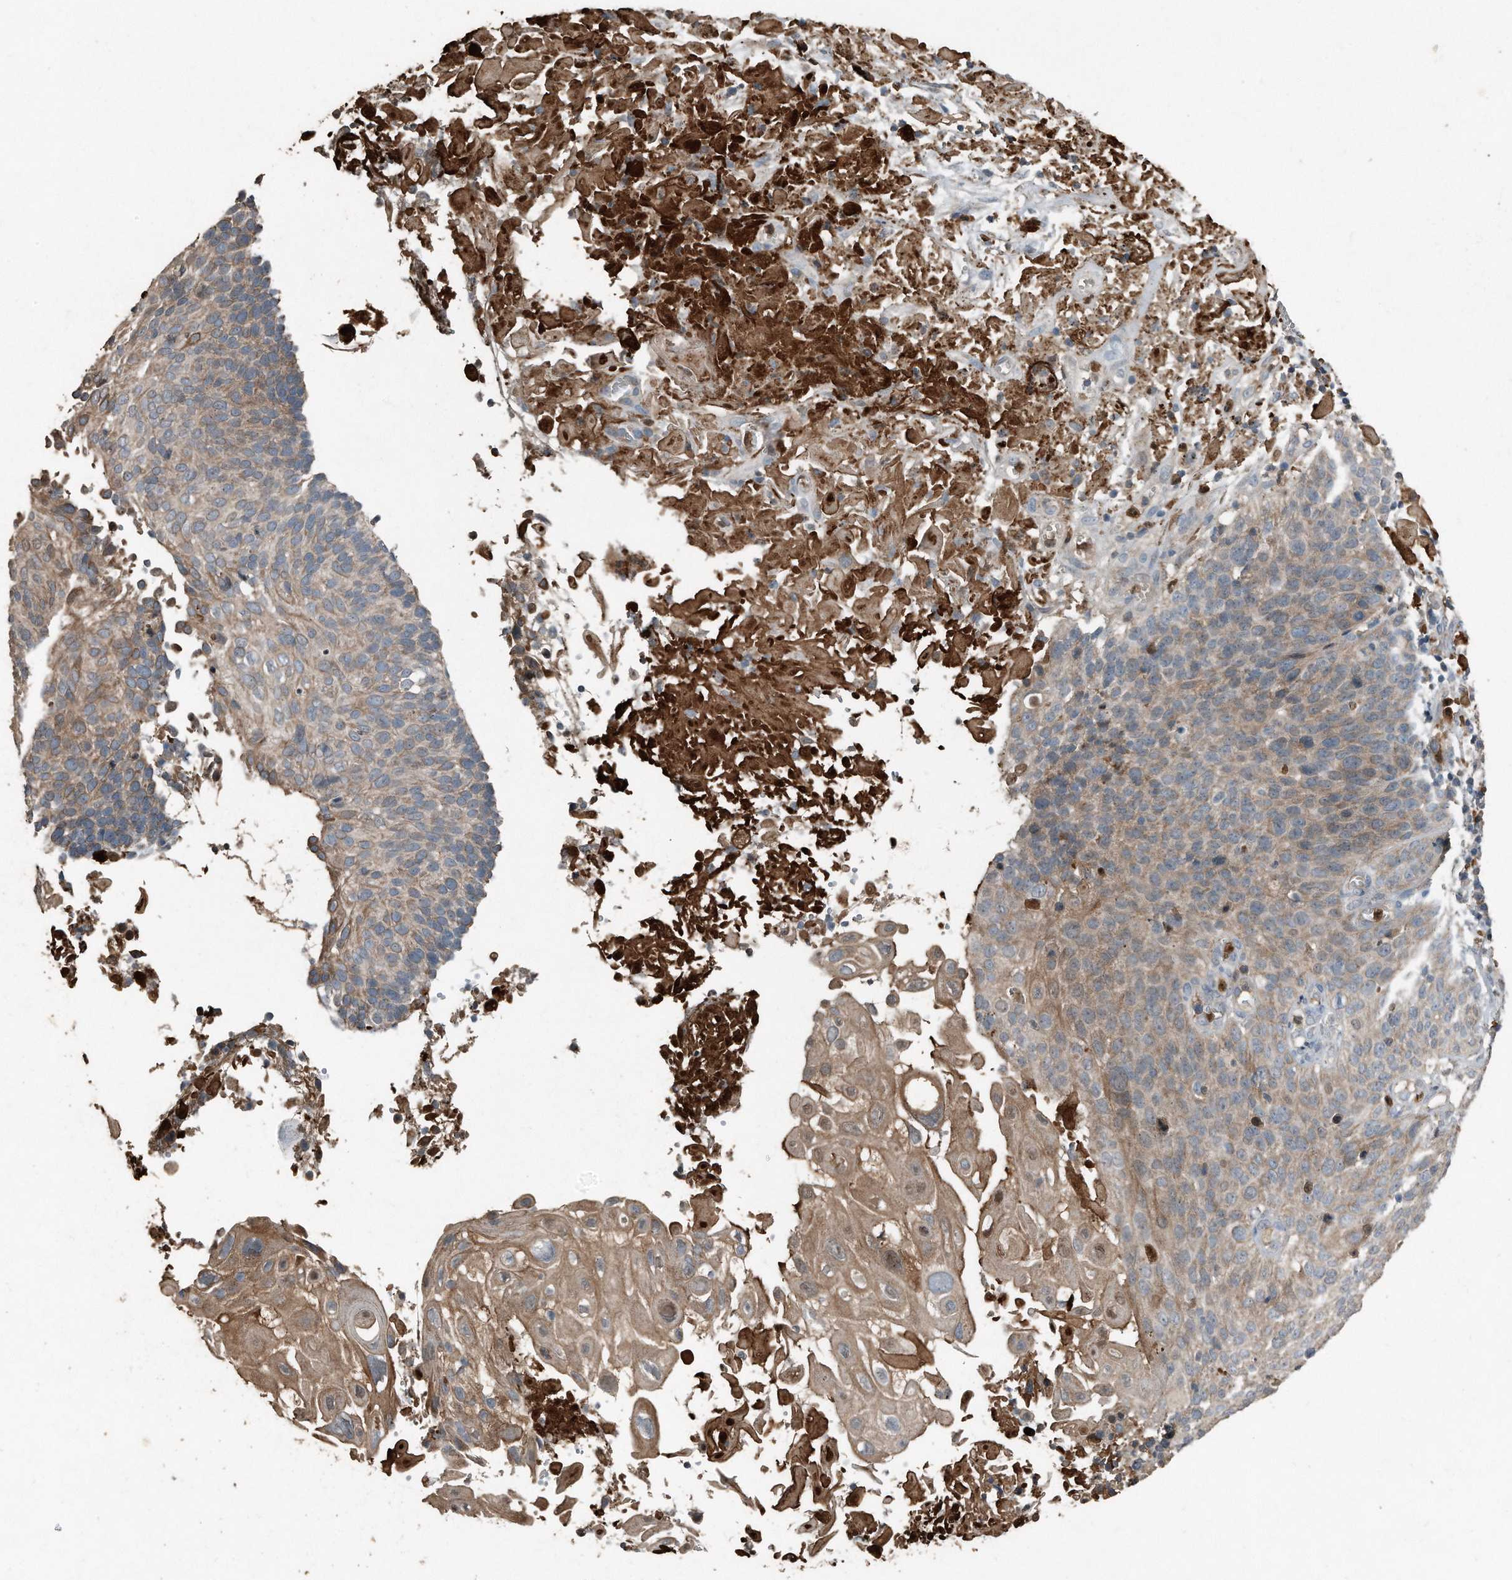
{"staining": {"intensity": "moderate", "quantity": "25%-75%", "location": "cytoplasmic/membranous"}, "tissue": "cervical cancer", "cell_type": "Tumor cells", "image_type": "cancer", "snomed": [{"axis": "morphology", "description": "Squamous cell carcinoma, NOS"}, {"axis": "topography", "description": "Cervix"}], "caption": "Immunohistochemical staining of human cervical cancer displays medium levels of moderate cytoplasmic/membranous protein positivity in approximately 25%-75% of tumor cells.", "gene": "C9", "patient": {"sex": "female", "age": 74}}